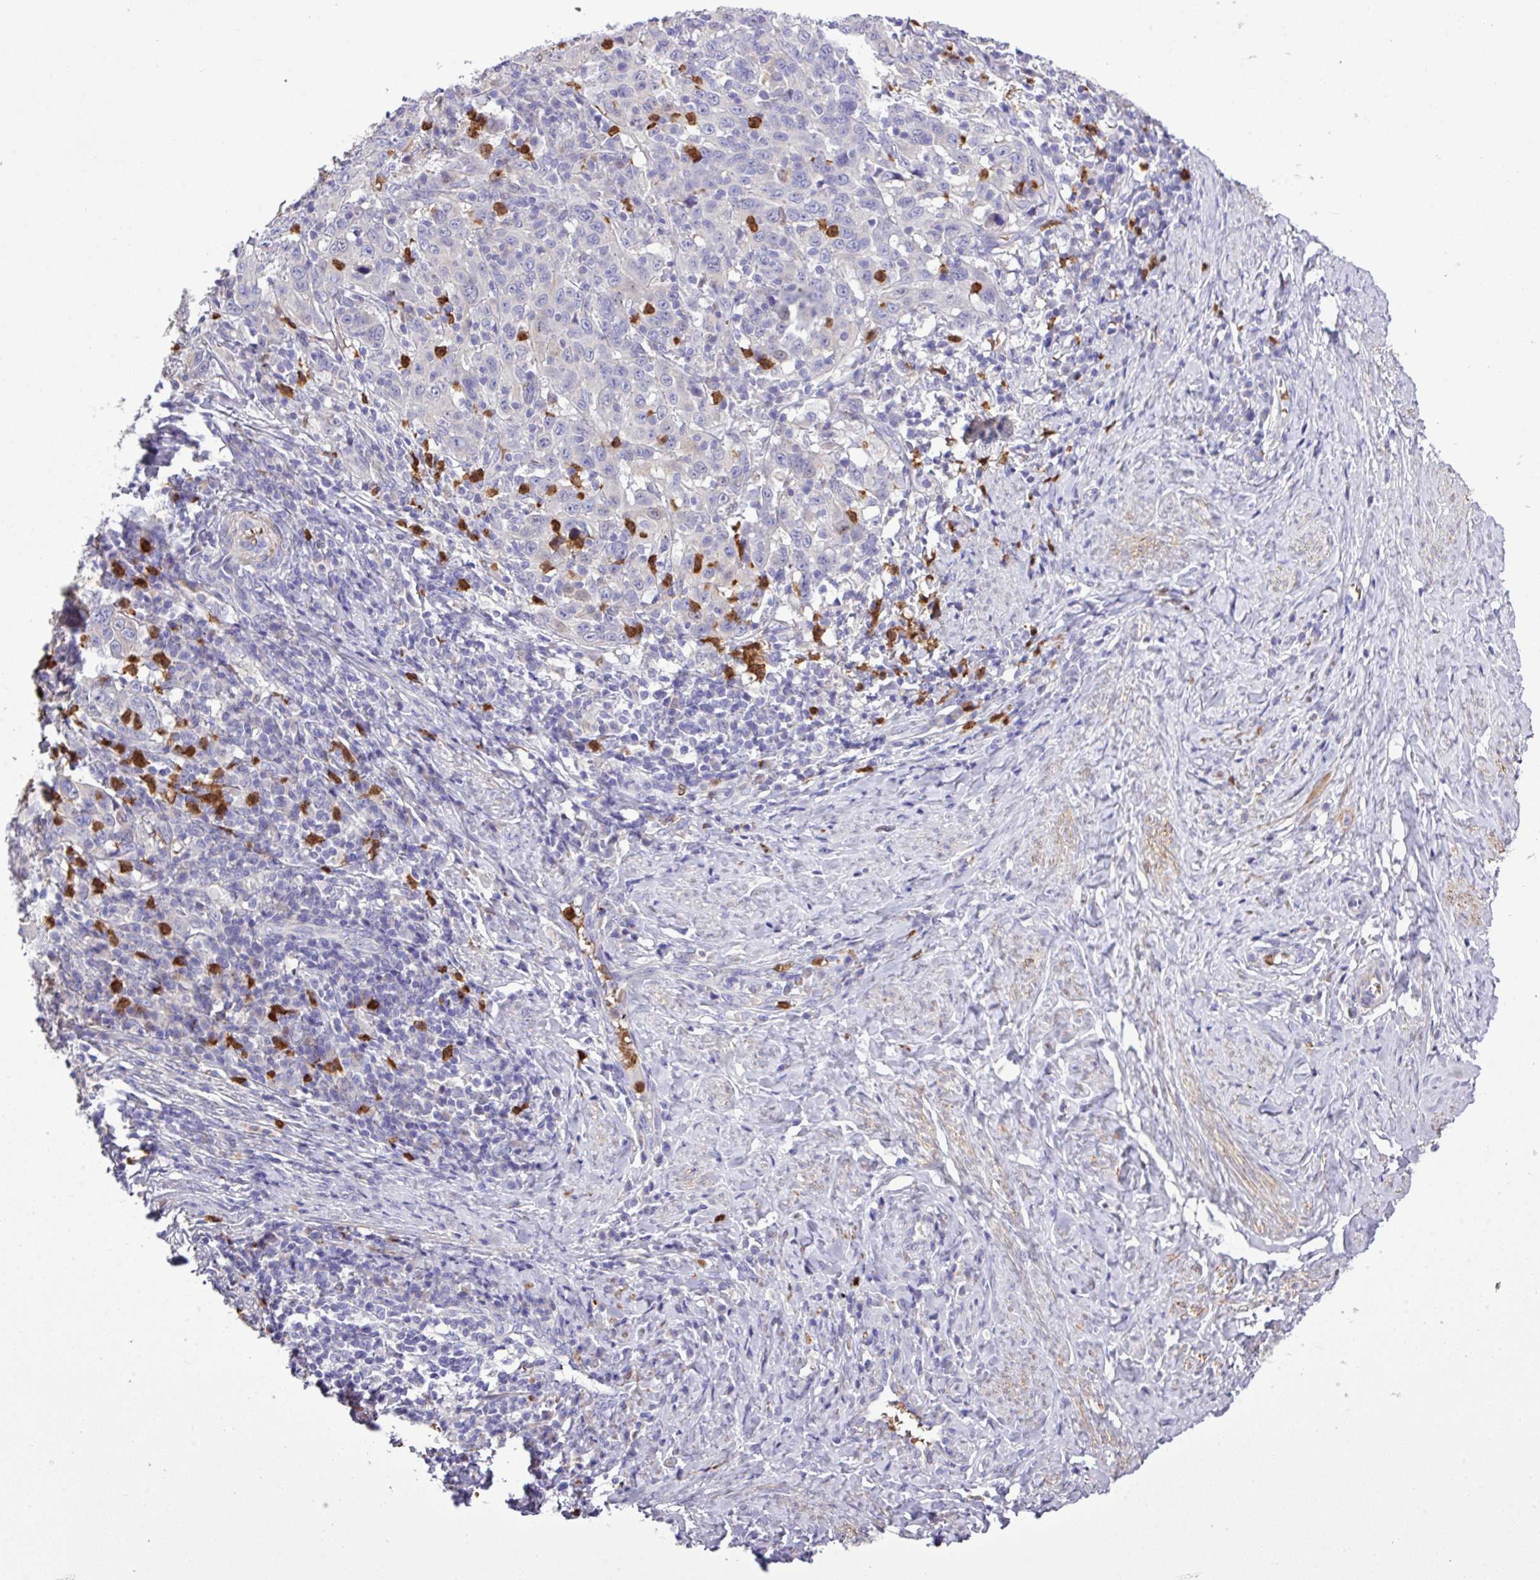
{"staining": {"intensity": "negative", "quantity": "none", "location": "none"}, "tissue": "cervical cancer", "cell_type": "Tumor cells", "image_type": "cancer", "snomed": [{"axis": "morphology", "description": "Squamous cell carcinoma, NOS"}, {"axis": "topography", "description": "Cervix"}], "caption": "An IHC photomicrograph of cervical squamous cell carcinoma is shown. There is no staining in tumor cells of cervical squamous cell carcinoma.", "gene": "MGAT4B", "patient": {"sex": "female", "age": 46}}